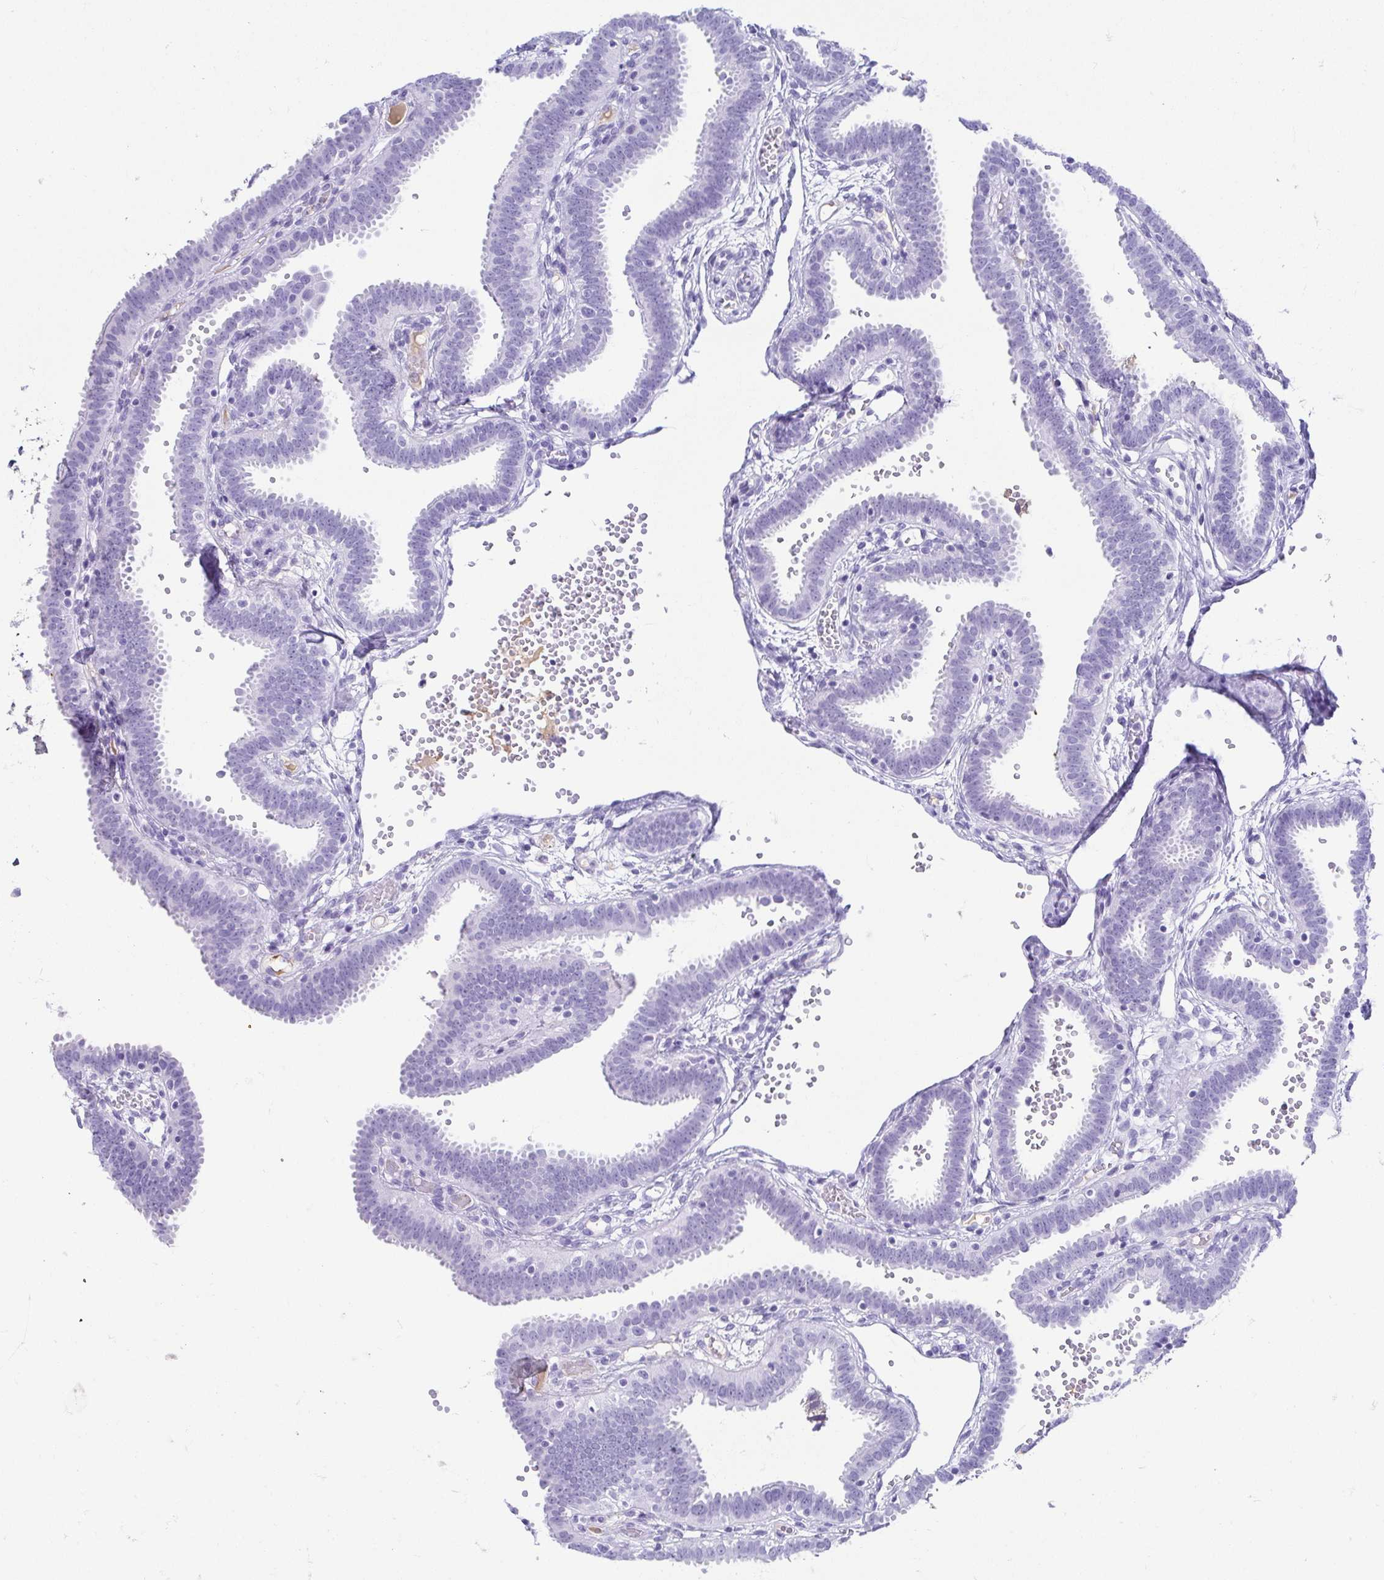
{"staining": {"intensity": "negative", "quantity": "none", "location": "none"}, "tissue": "fallopian tube", "cell_type": "Glandular cells", "image_type": "normal", "snomed": [{"axis": "morphology", "description": "Normal tissue, NOS"}, {"axis": "topography", "description": "Fallopian tube"}], "caption": "Glandular cells show no significant protein staining in benign fallopian tube.", "gene": "GKN1", "patient": {"sex": "female", "age": 37}}